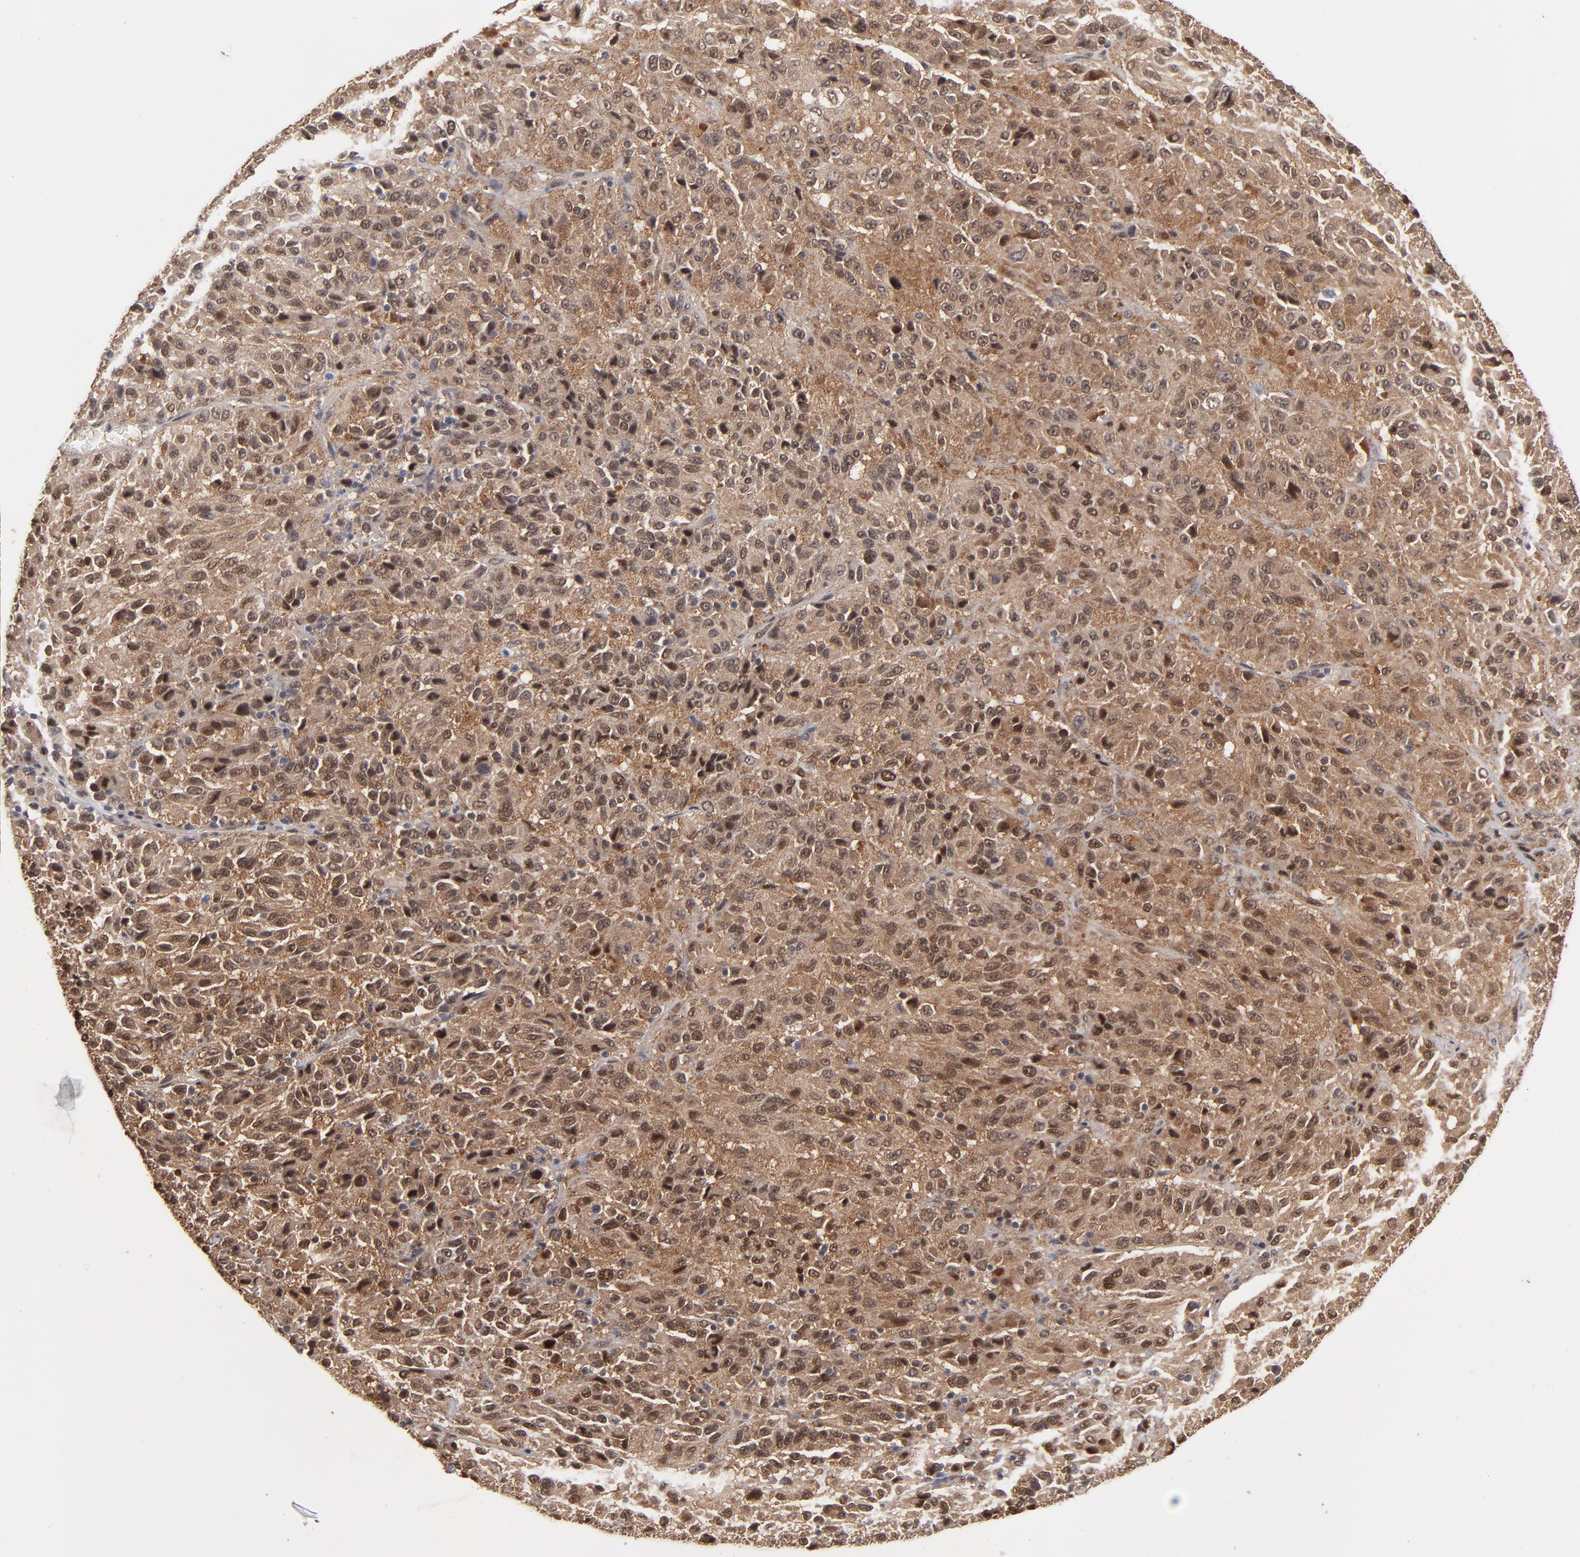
{"staining": {"intensity": "moderate", "quantity": ">75%", "location": "cytoplasmic/membranous,nuclear"}, "tissue": "melanoma", "cell_type": "Tumor cells", "image_type": "cancer", "snomed": [{"axis": "morphology", "description": "Malignant melanoma, Metastatic site"}, {"axis": "topography", "description": "Lung"}], "caption": "The histopathology image demonstrates staining of melanoma, revealing moderate cytoplasmic/membranous and nuclear protein positivity (brown color) within tumor cells. The staining is performed using DAB (3,3'-diaminobenzidine) brown chromogen to label protein expression. The nuclei are counter-stained blue using hematoxylin.", "gene": "HUWE1", "patient": {"sex": "male", "age": 64}}